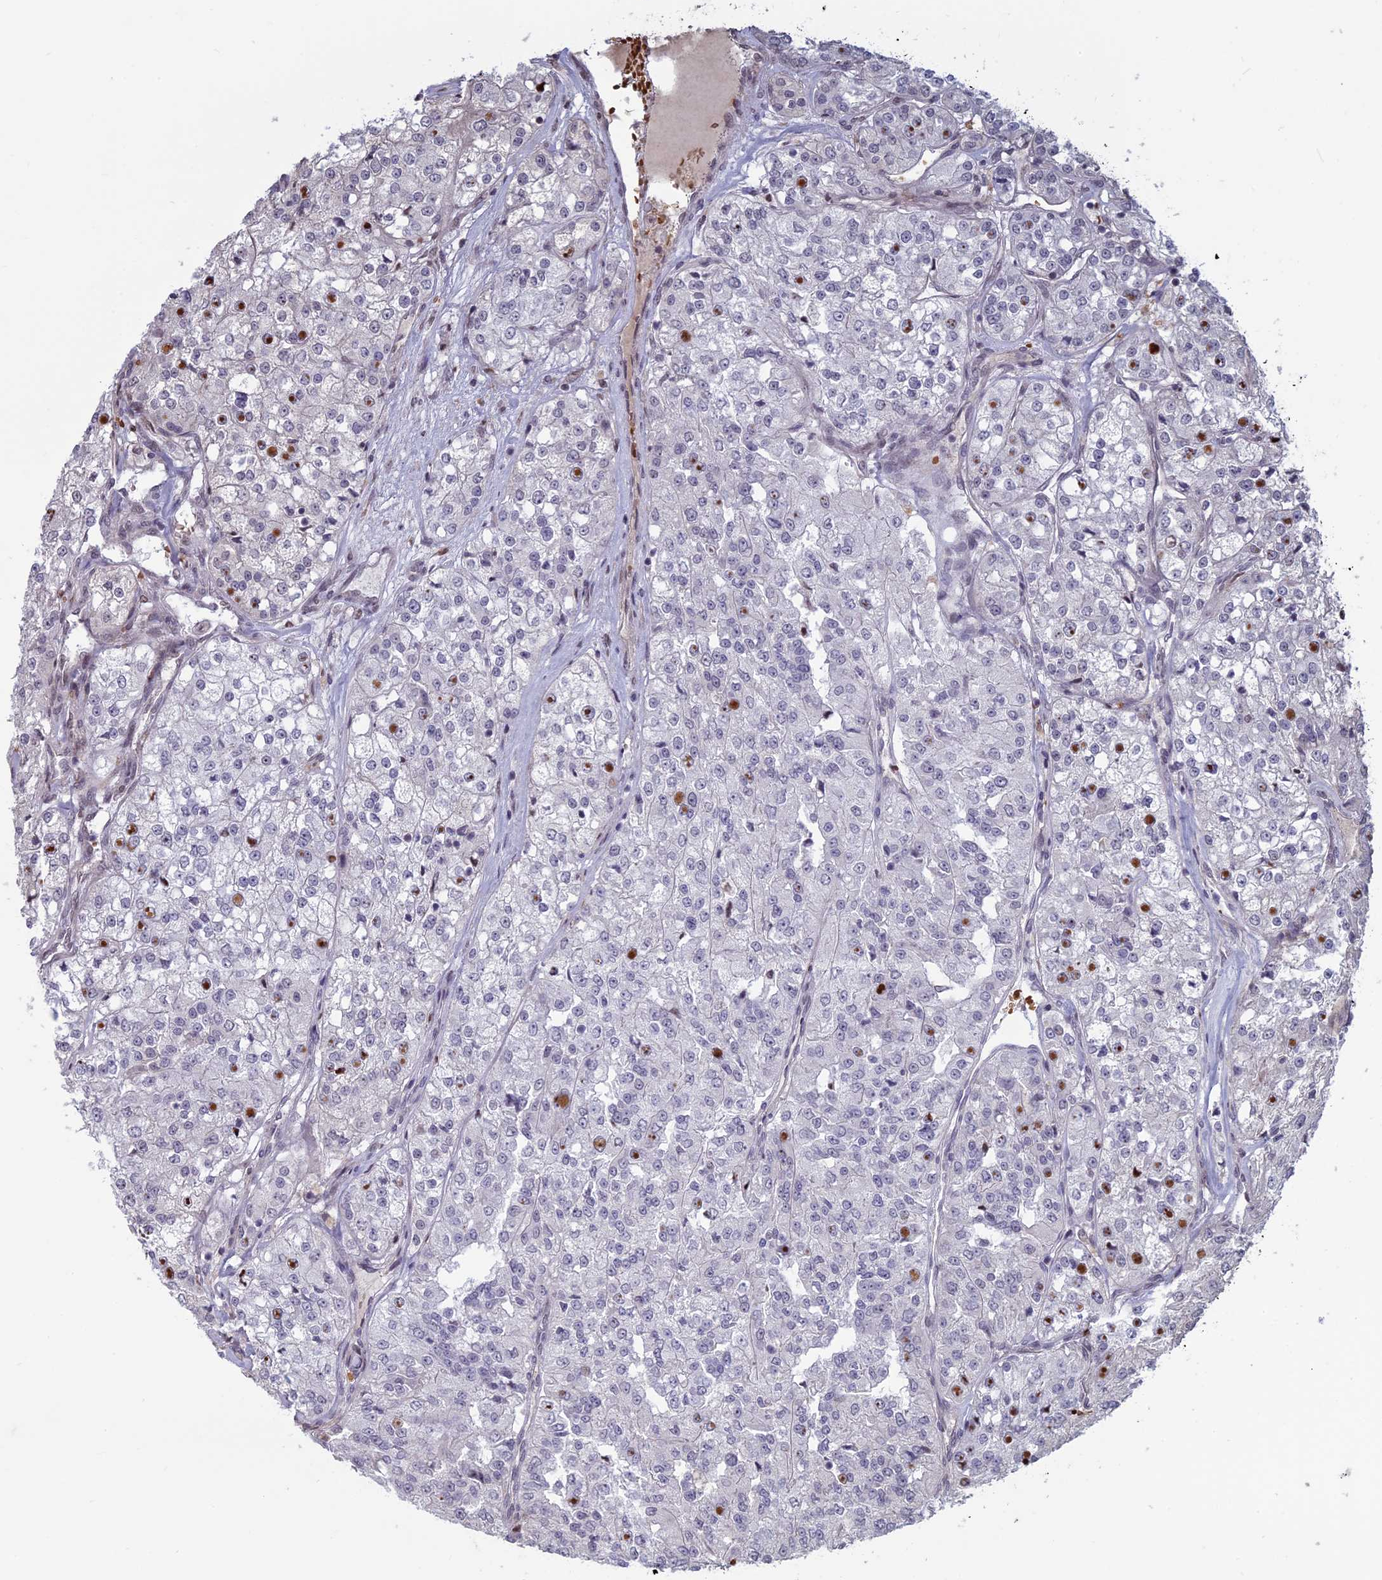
{"staining": {"intensity": "negative", "quantity": "none", "location": "none"}, "tissue": "renal cancer", "cell_type": "Tumor cells", "image_type": "cancer", "snomed": [{"axis": "morphology", "description": "Adenocarcinoma, NOS"}, {"axis": "topography", "description": "Kidney"}], "caption": "DAB immunohistochemical staining of renal cancer exhibits no significant staining in tumor cells. Nuclei are stained in blue.", "gene": "MFAP1", "patient": {"sex": "female", "age": 63}}